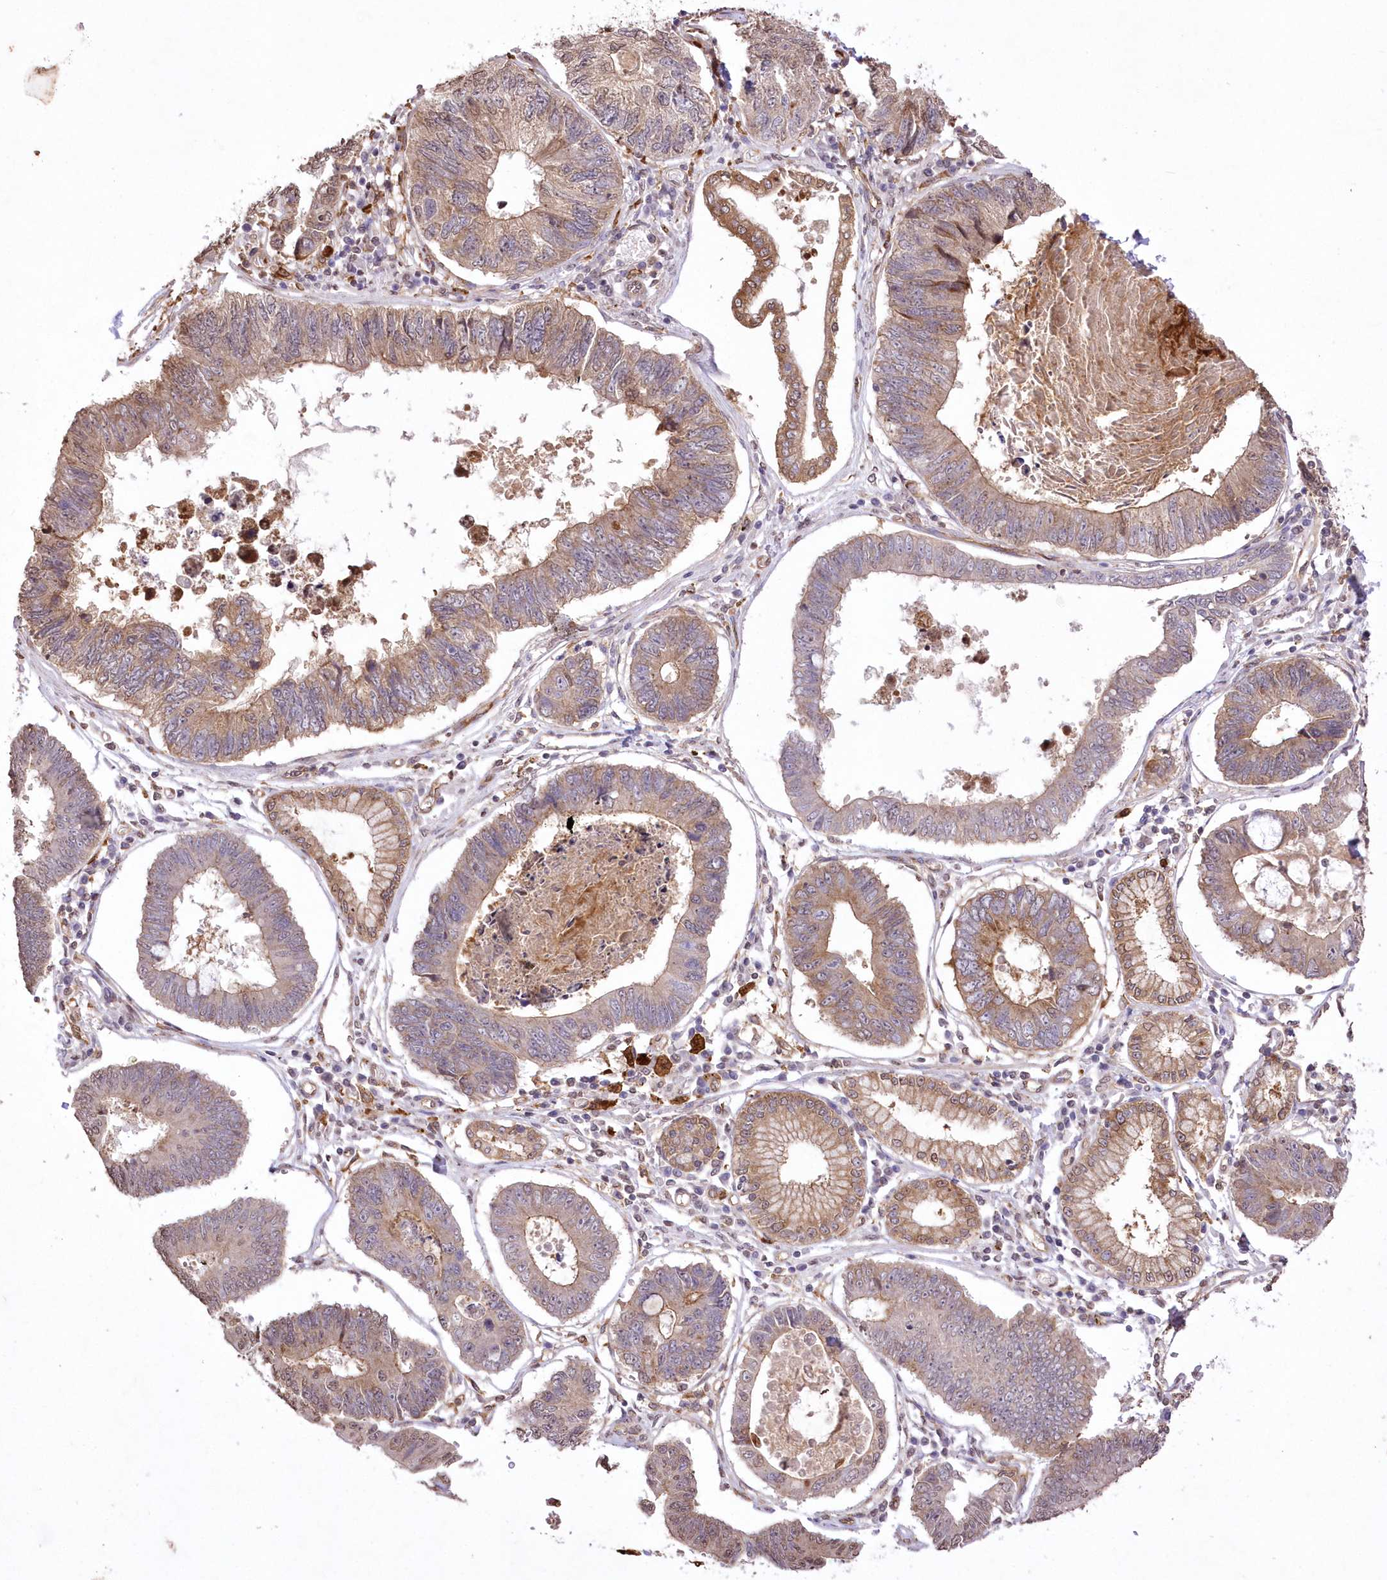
{"staining": {"intensity": "weak", "quantity": "25%-75%", "location": "cytoplasmic/membranous"}, "tissue": "stomach cancer", "cell_type": "Tumor cells", "image_type": "cancer", "snomed": [{"axis": "morphology", "description": "Adenocarcinoma, NOS"}, {"axis": "topography", "description": "Stomach"}], "caption": "A brown stain labels weak cytoplasmic/membranous expression of a protein in human stomach adenocarcinoma tumor cells. The staining was performed using DAB, with brown indicating positive protein expression. Nuclei are stained blue with hematoxylin.", "gene": "FCHO2", "patient": {"sex": "male", "age": 59}}